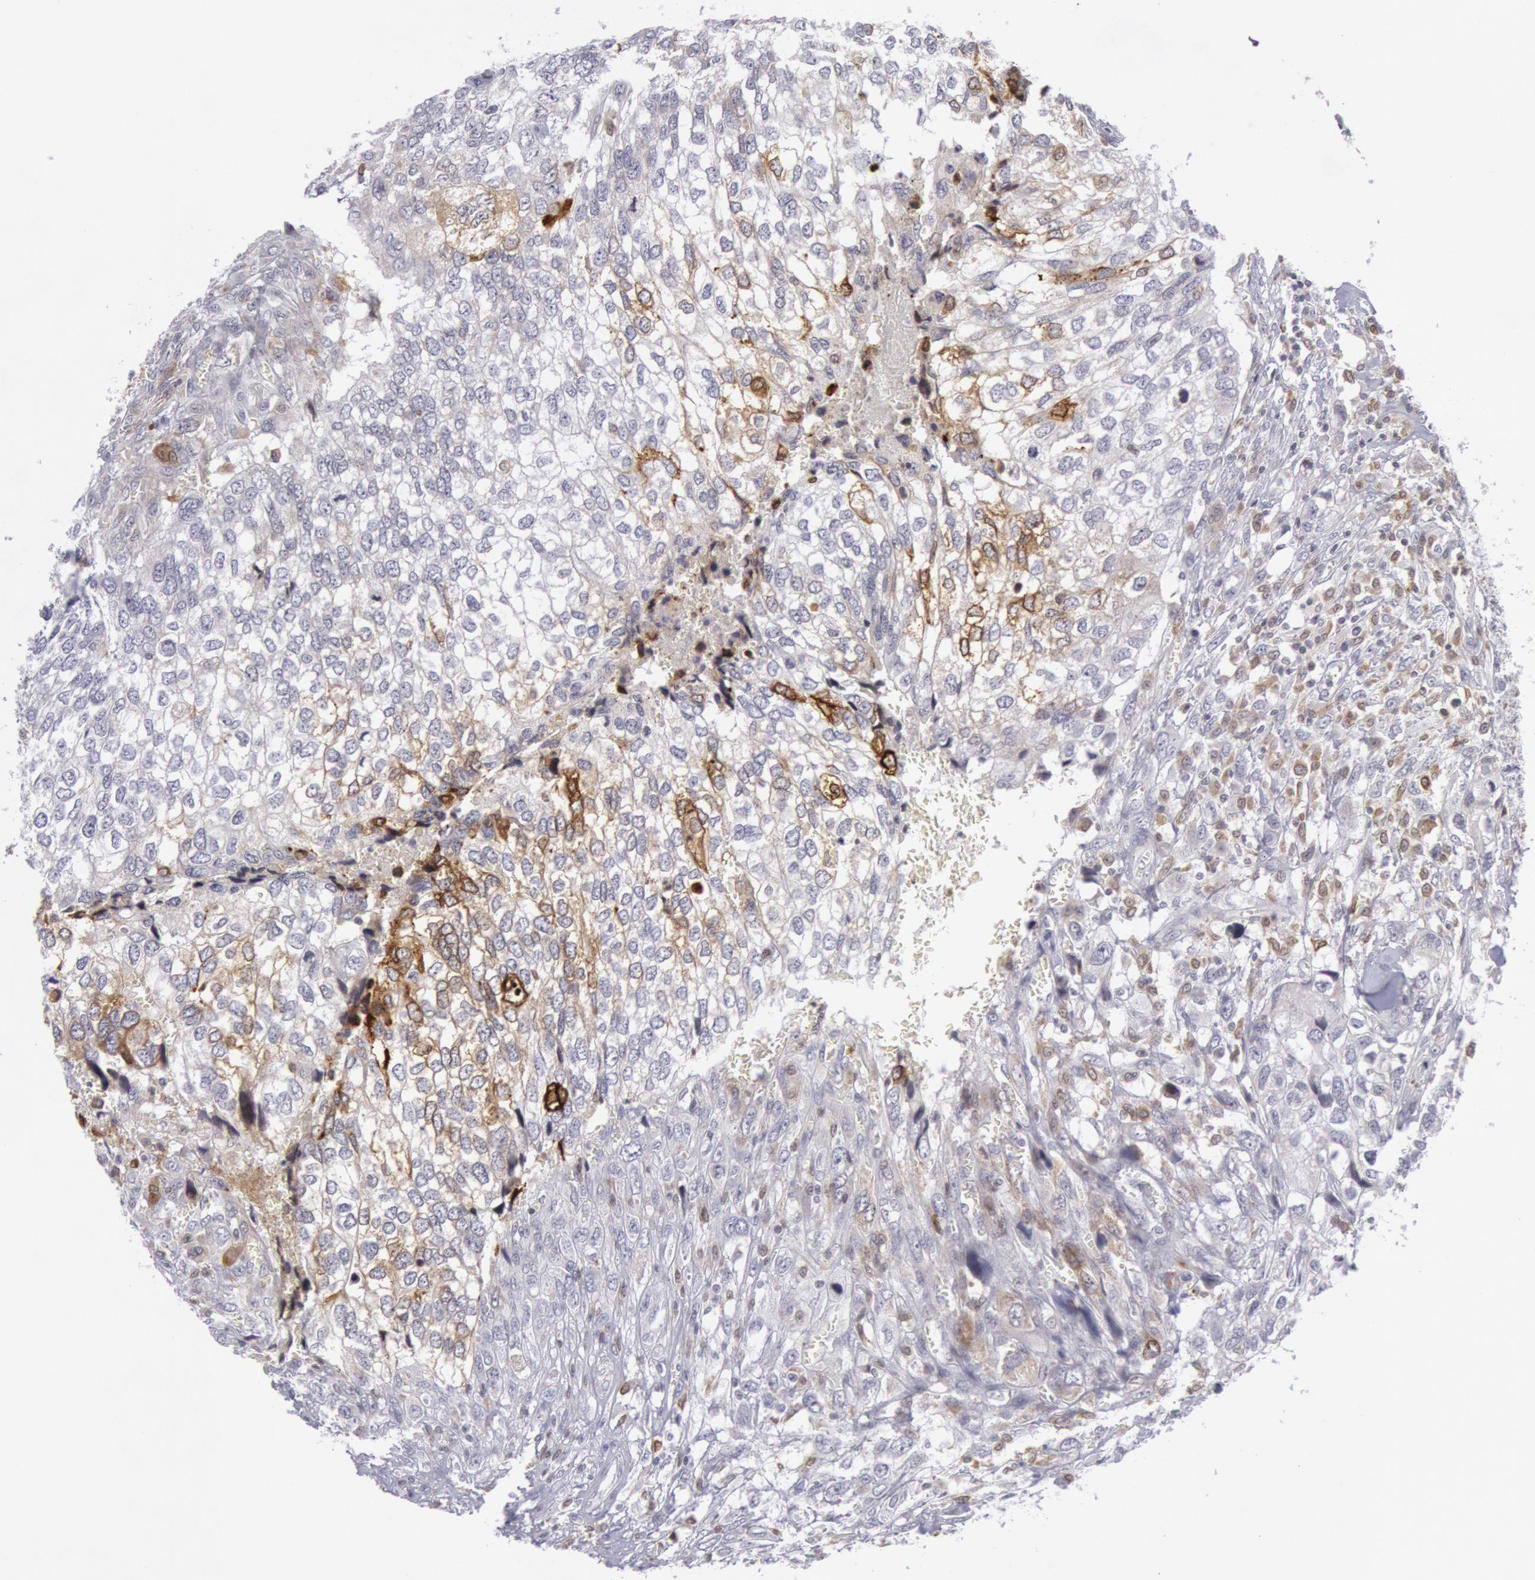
{"staining": {"intensity": "weak", "quantity": "<25%", "location": "cytoplasmic/membranous"}, "tissue": "breast cancer", "cell_type": "Tumor cells", "image_type": "cancer", "snomed": [{"axis": "morphology", "description": "Neoplasm, malignant, NOS"}, {"axis": "topography", "description": "Breast"}], "caption": "Protein analysis of breast cancer demonstrates no significant positivity in tumor cells. (Immunohistochemistry, brightfield microscopy, high magnification).", "gene": "PTGS2", "patient": {"sex": "female", "age": 50}}